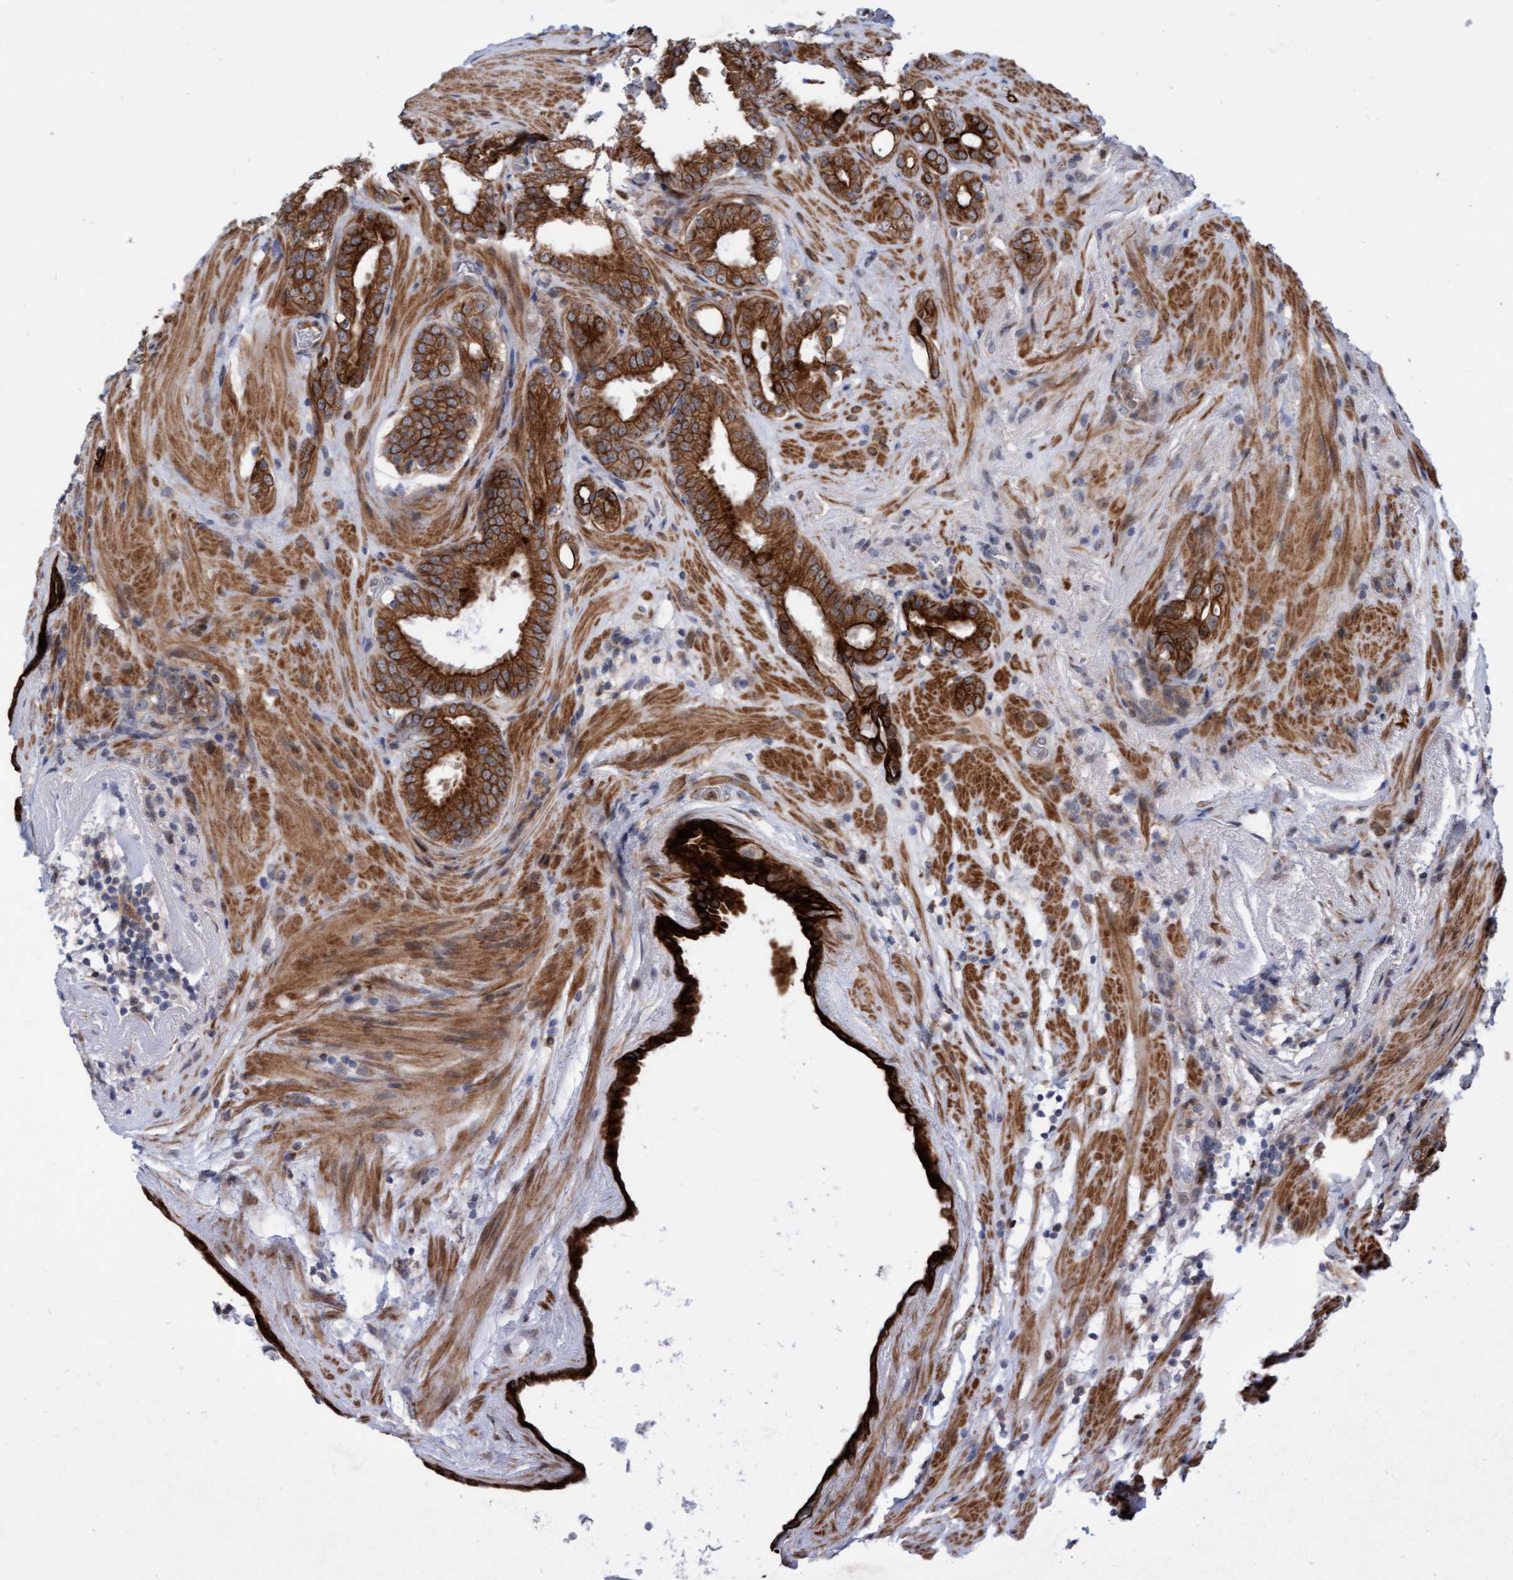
{"staining": {"intensity": "strong", "quantity": ">75%", "location": "cytoplasmic/membranous"}, "tissue": "prostate cancer", "cell_type": "Tumor cells", "image_type": "cancer", "snomed": [{"axis": "morphology", "description": "Adenocarcinoma, Low grade"}, {"axis": "topography", "description": "Prostate"}], "caption": "This micrograph shows immunohistochemistry (IHC) staining of prostate adenocarcinoma (low-grade), with high strong cytoplasmic/membranous positivity in about >75% of tumor cells.", "gene": "RAP1GAP2", "patient": {"sex": "male", "age": 69}}